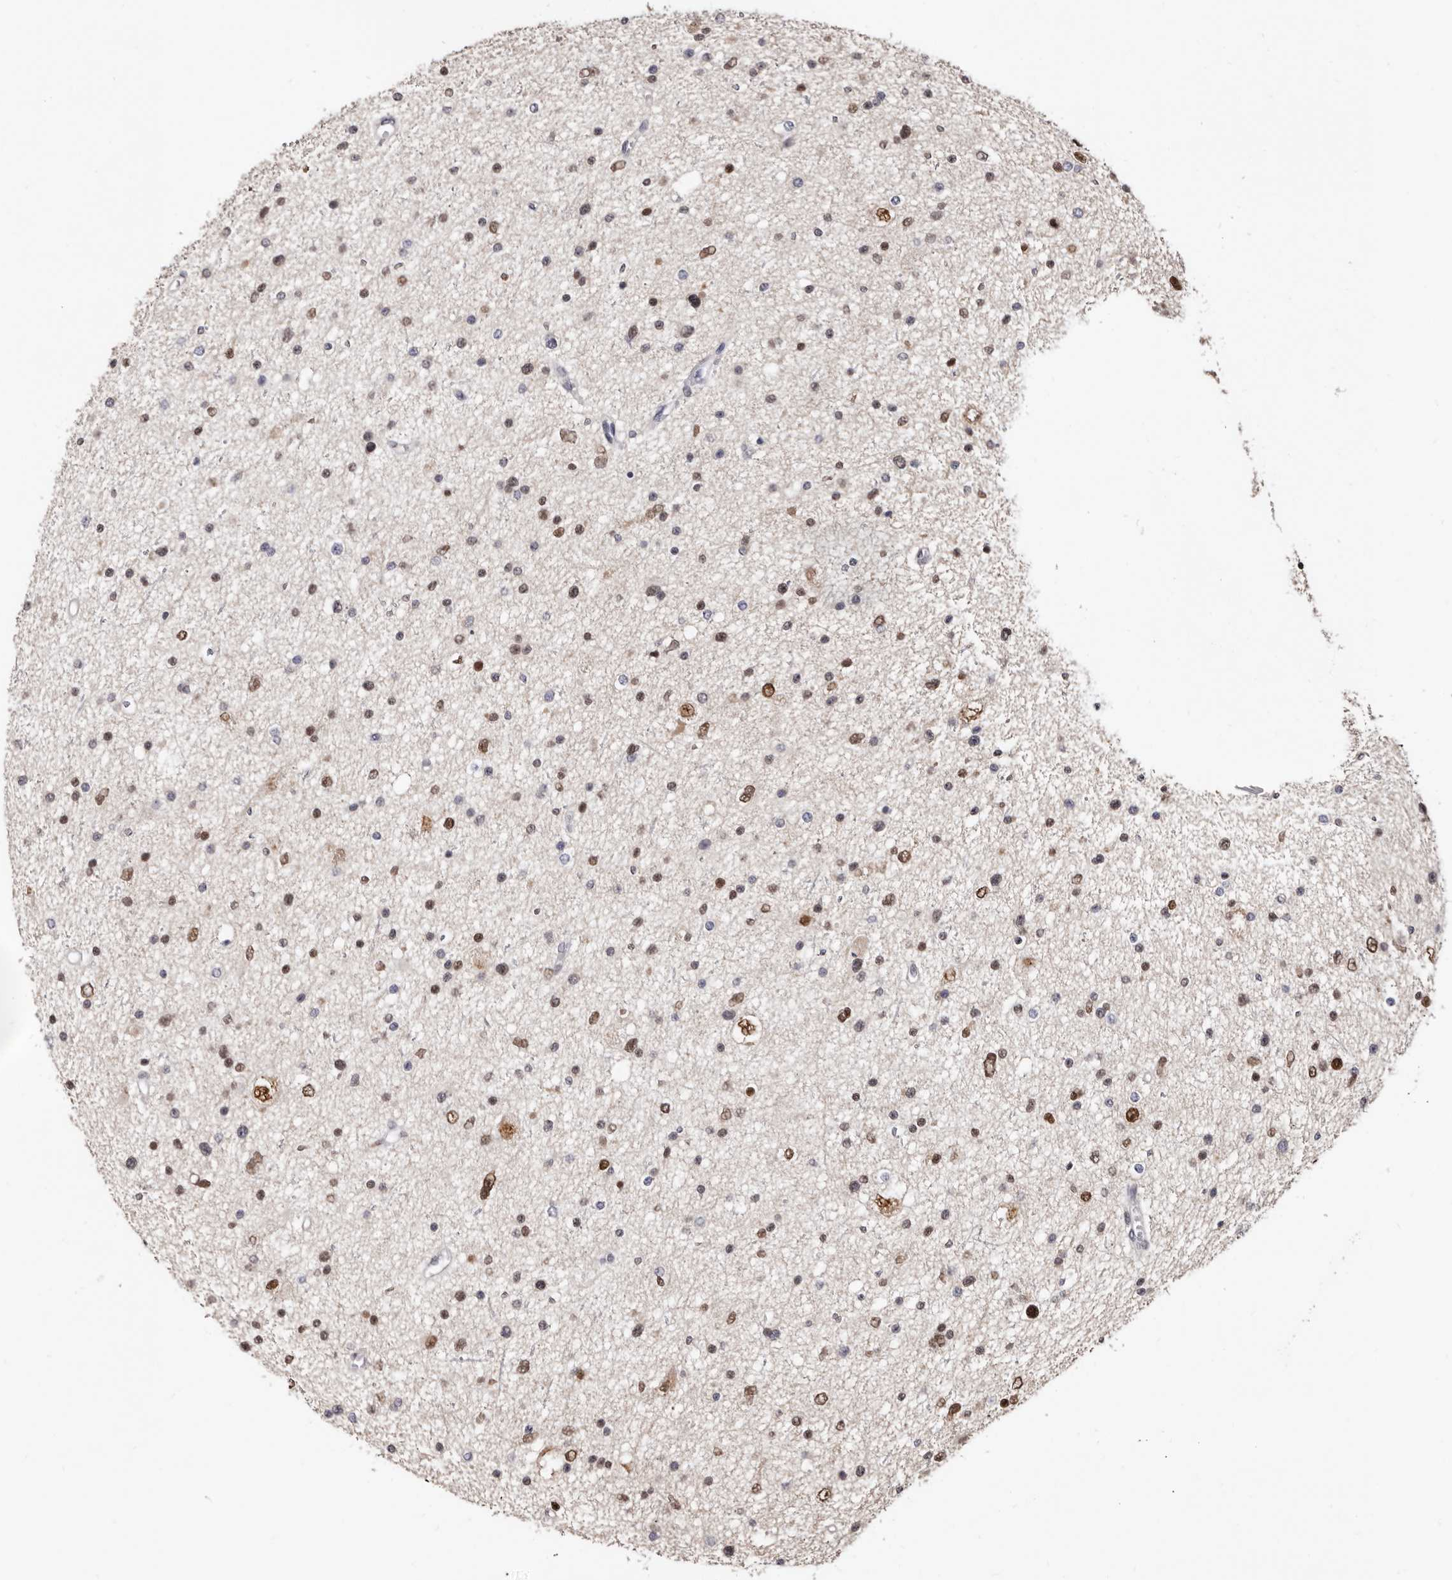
{"staining": {"intensity": "moderate", "quantity": "<25%", "location": "nuclear"}, "tissue": "glioma", "cell_type": "Tumor cells", "image_type": "cancer", "snomed": [{"axis": "morphology", "description": "Glioma, malignant, Low grade"}, {"axis": "topography", "description": "Brain"}], "caption": "Malignant low-grade glioma stained with a brown dye exhibits moderate nuclear positive positivity in approximately <25% of tumor cells.", "gene": "KHDRBS2", "patient": {"sex": "female", "age": 37}}